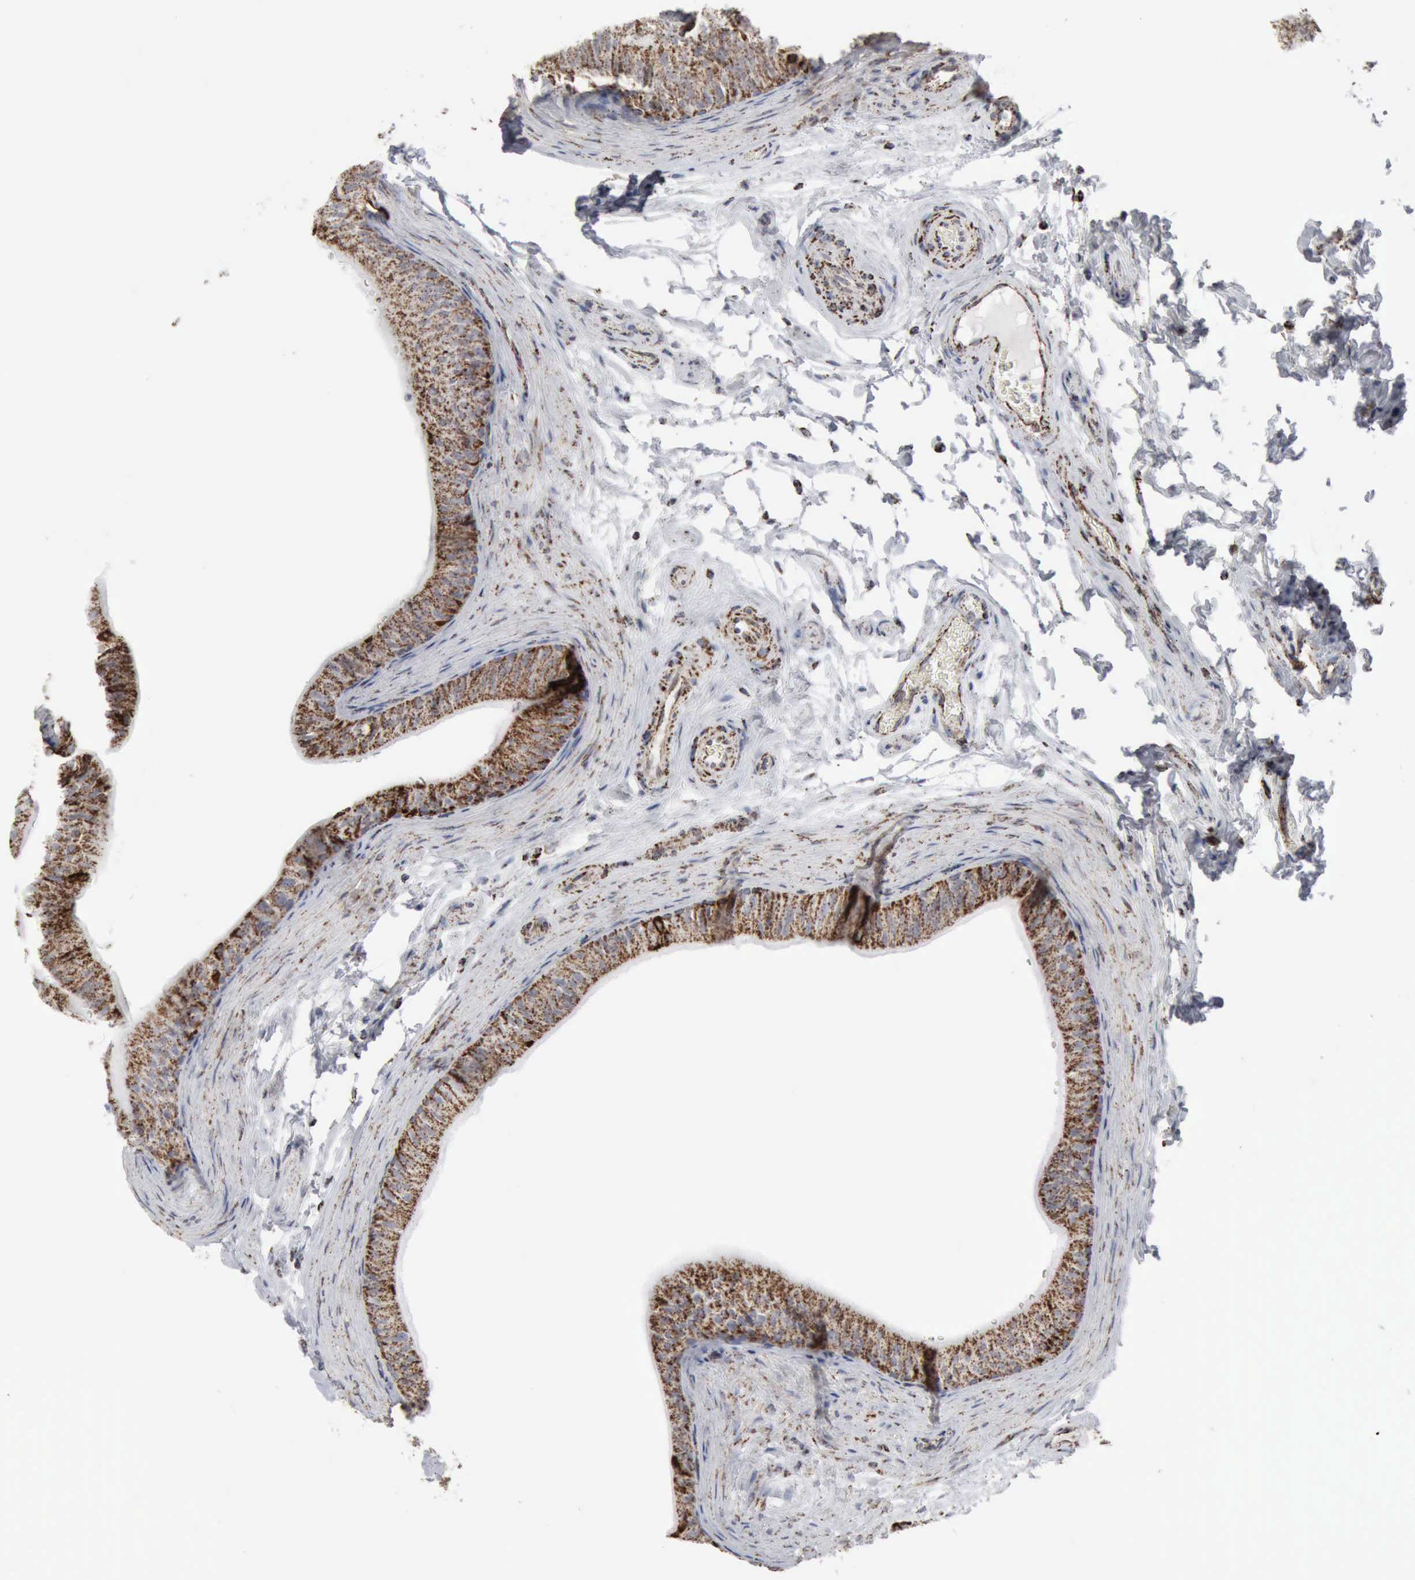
{"staining": {"intensity": "strong", "quantity": ">75%", "location": "cytoplasmic/membranous"}, "tissue": "epididymis", "cell_type": "Glandular cells", "image_type": "normal", "snomed": [{"axis": "morphology", "description": "Normal tissue, NOS"}, {"axis": "topography", "description": "Testis"}, {"axis": "topography", "description": "Epididymis"}], "caption": "Normal epididymis was stained to show a protein in brown. There is high levels of strong cytoplasmic/membranous expression in approximately >75% of glandular cells. (IHC, brightfield microscopy, high magnification).", "gene": "ACO2", "patient": {"sex": "male", "age": 36}}